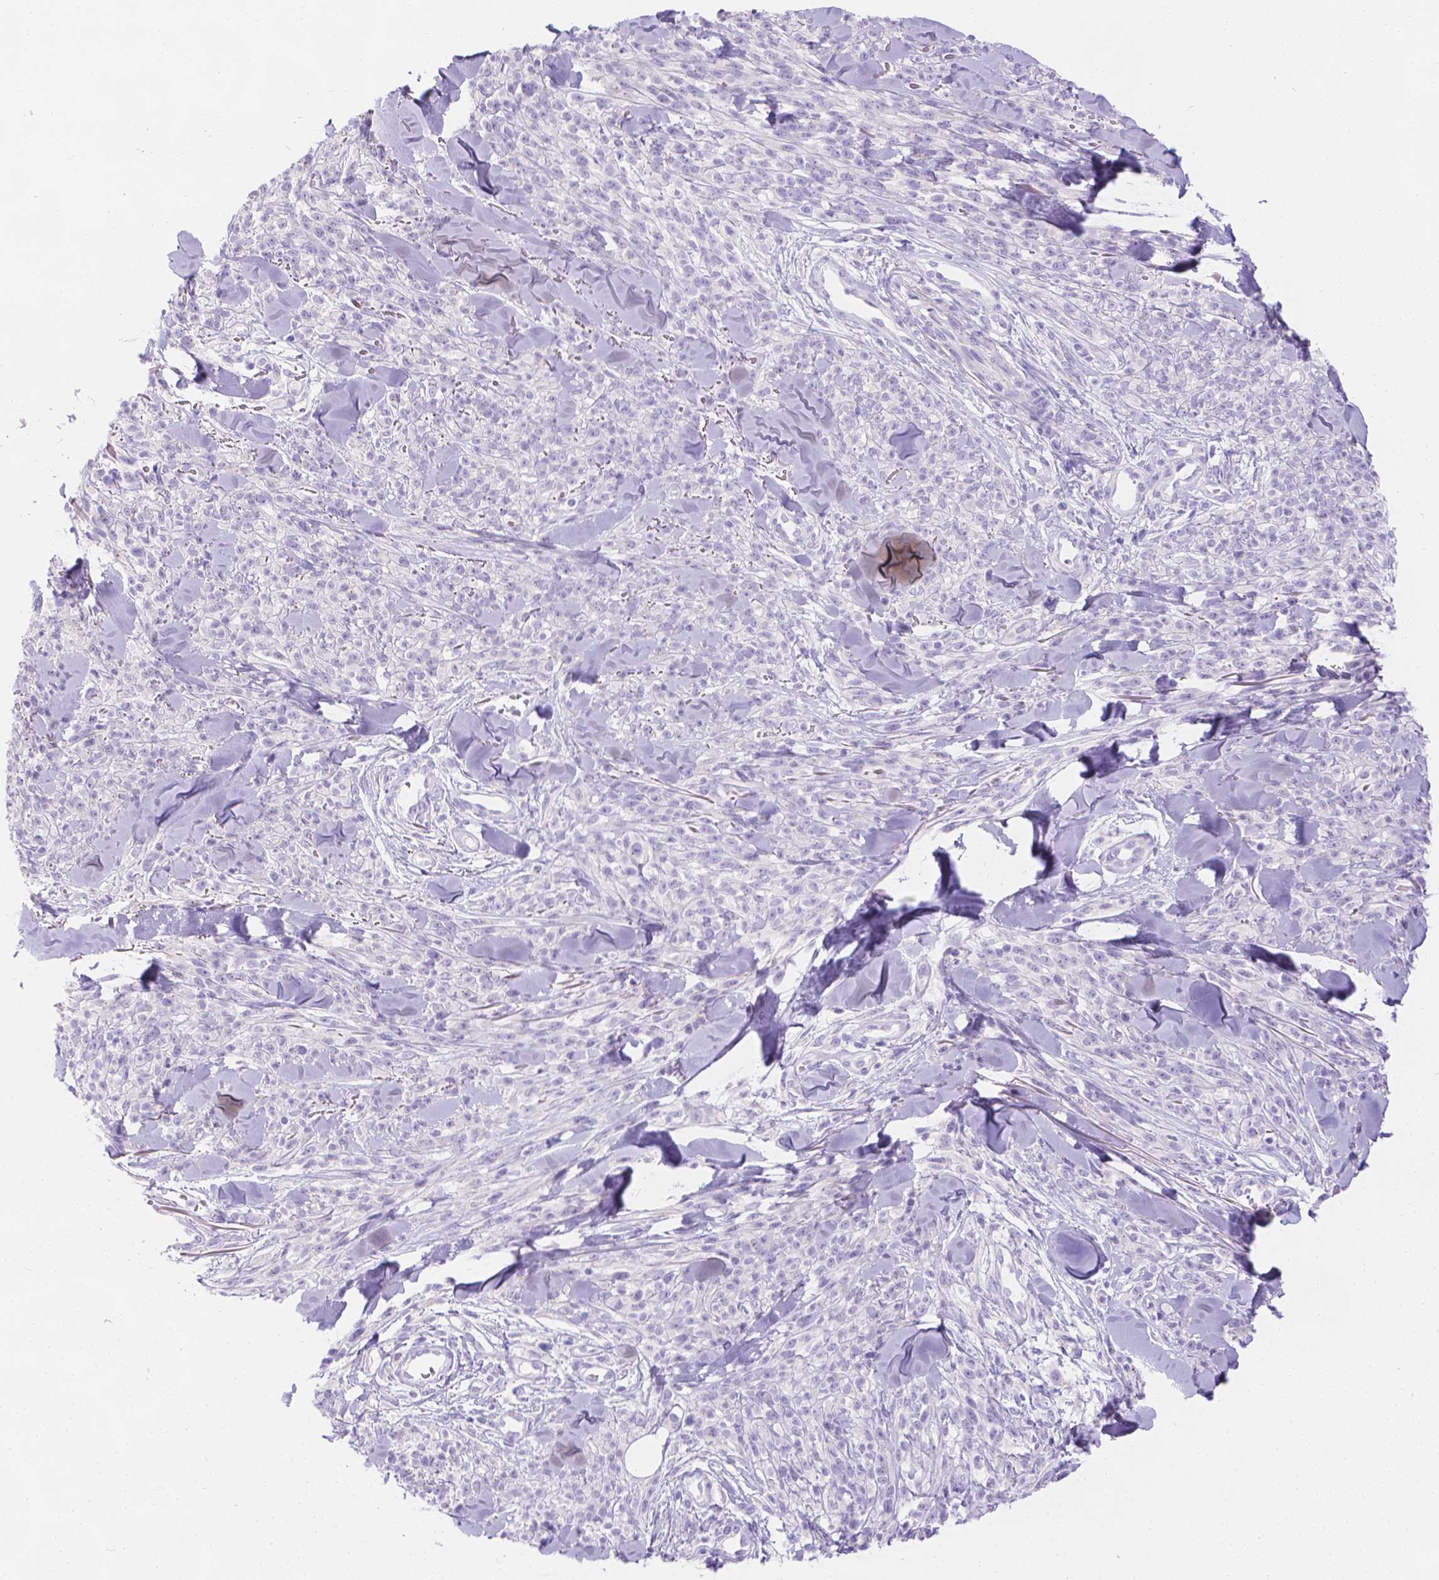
{"staining": {"intensity": "negative", "quantity": "none", "location": "none"}, "tissue": "melanoma", "cell_type": "Tumor cells", "image_type": "cancer", "snomed": [{"axis": "morphology", "description": "Malignant melanoma, NOS"}, {"axis": "topography", "description": "Skin"}, {"axis": "topography", "description": "Skin of trunk"}], "caption": "DAB immunohistochemical staining of human melanoma demonstrates no significant positivity in tumor cells. (Immunohistochemistry, brightfield microscopy, high magnification).", "gene": "MLN", "patient": {"sex": "male", "age": 74}}